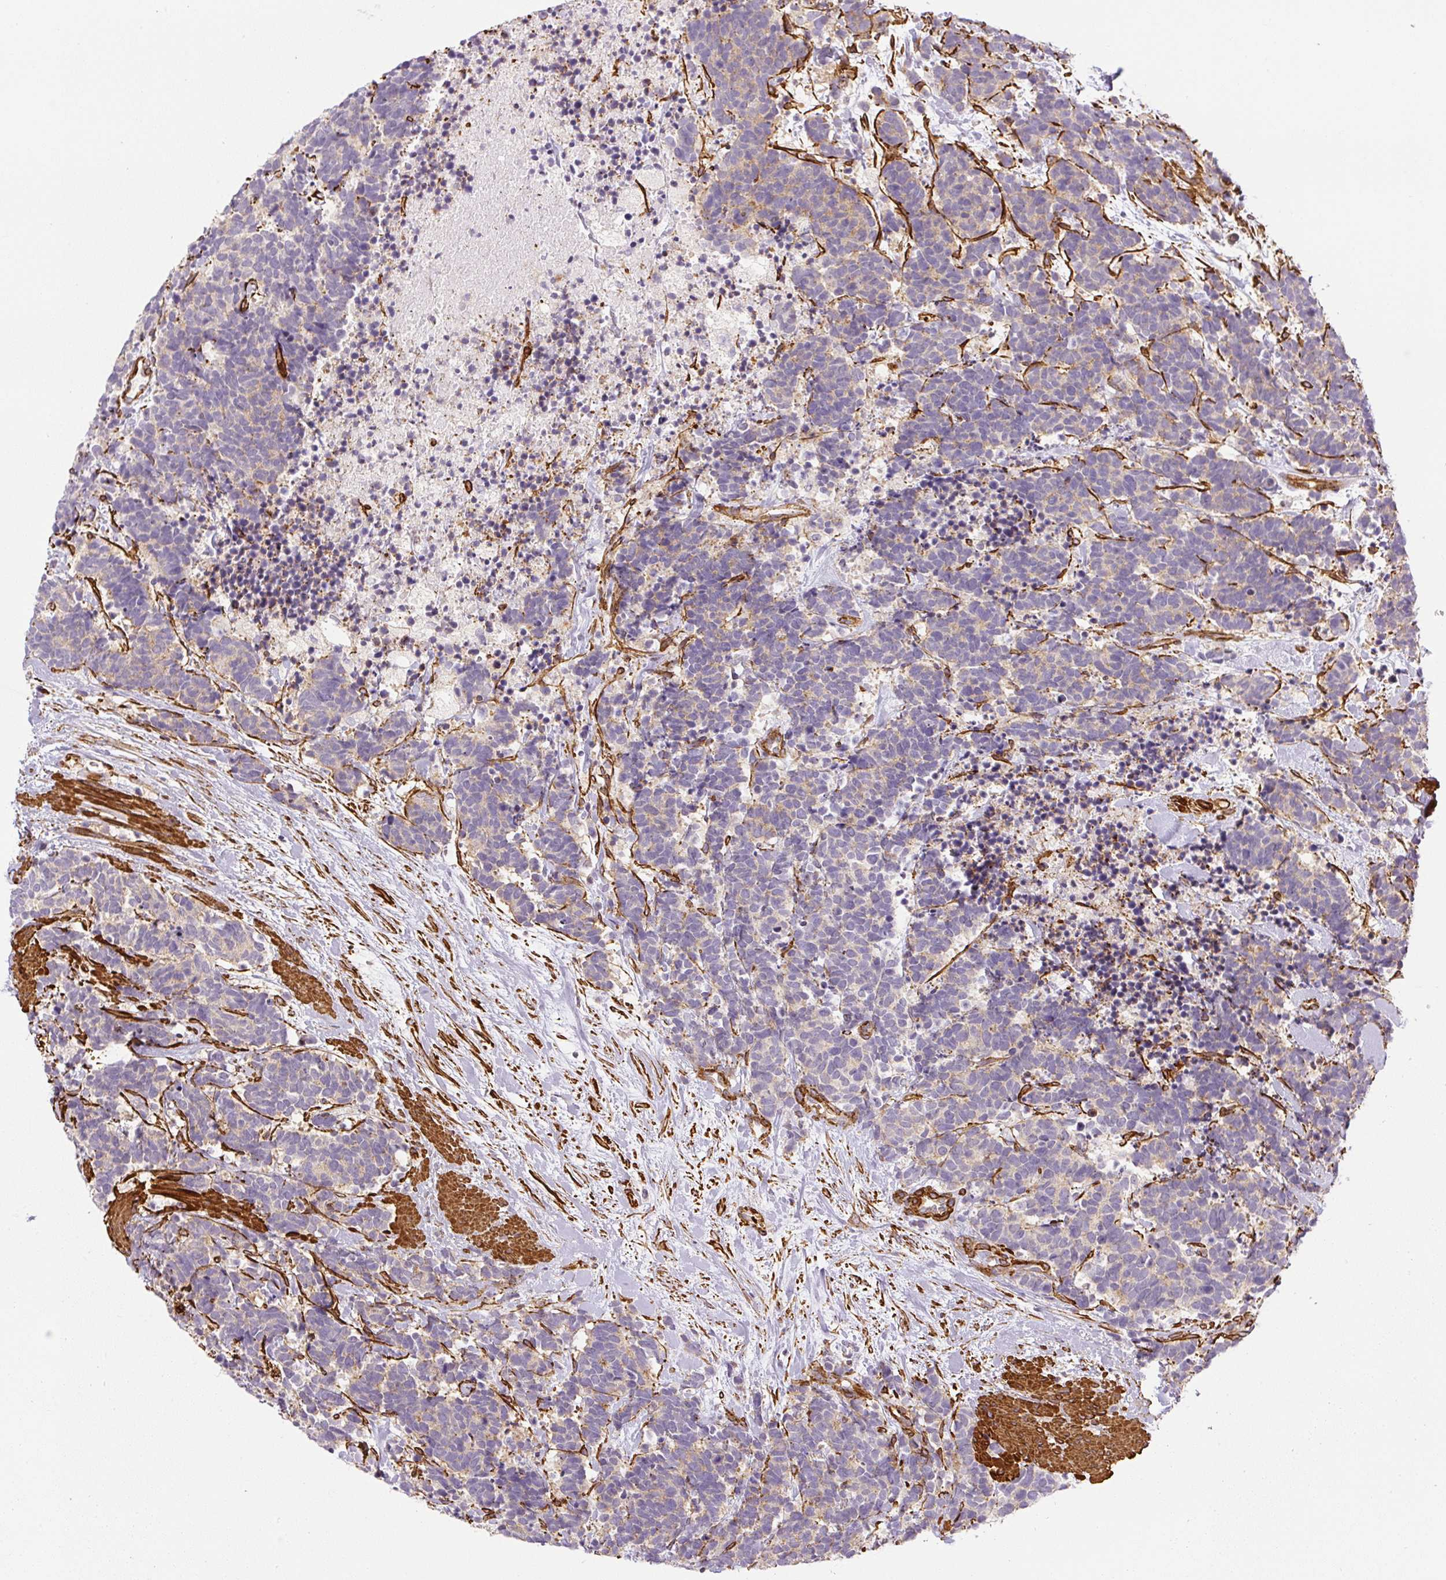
{"staining": {"intensity": "negative", "quantity": "none", "location": "none"}, "tissue": "carcinoid", "cell_type": "Tumor cells", "image_type": "cancer", "snomed": [{"axis": "morphology", "description": "Carcinoma, NOS"}, {"axis": "morphology", "description": "Carcinoid, malignant, NOS"}, {"axis": "topography", "description": "Prostate"}], "caption": "Carcinoma stained for a protein using immunohistochemistry (IHC) demonstrates no staining tumor cells.", "gene": "MYL12A", "patient": {"sex": "male", "age": 57}}